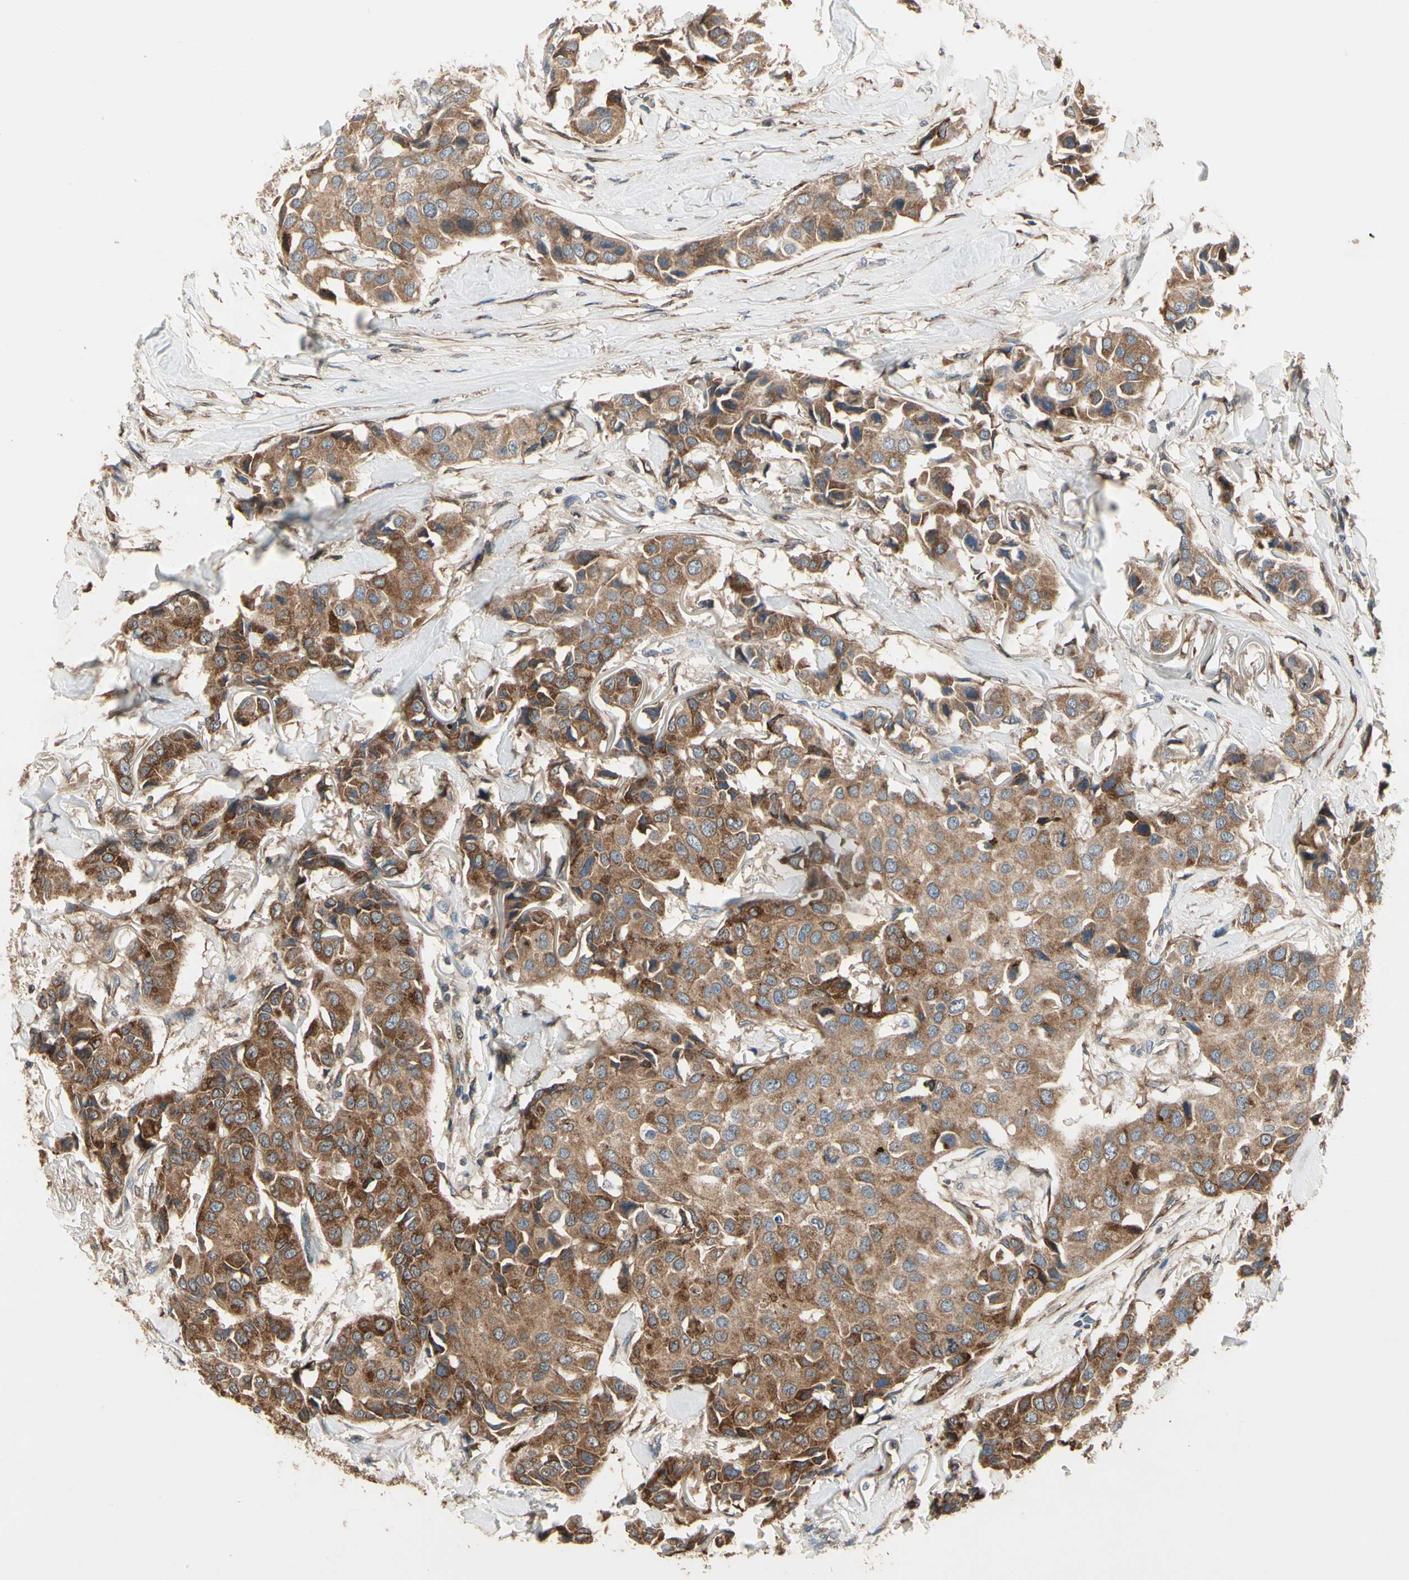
{"staining": {"intensity": "moderate", "quantity": ">75%", "location": "cytoplasmic/membranous"}, "tissue": "breast cancer", "cell_type": "Tumor cells", "image_type": "cancer", "snomed": [{"axis": "morphology", "description": "Duct carcinoma"}, {"axis": "topography", "description": "Breast"}], "caption": "An image of breast cancer stained for a protein exhibits moderate cytoplasmic/membranous brown staining in tumor cells.", "gene": "CGREF1", "patient": {"sex": "female", "age": 80}}